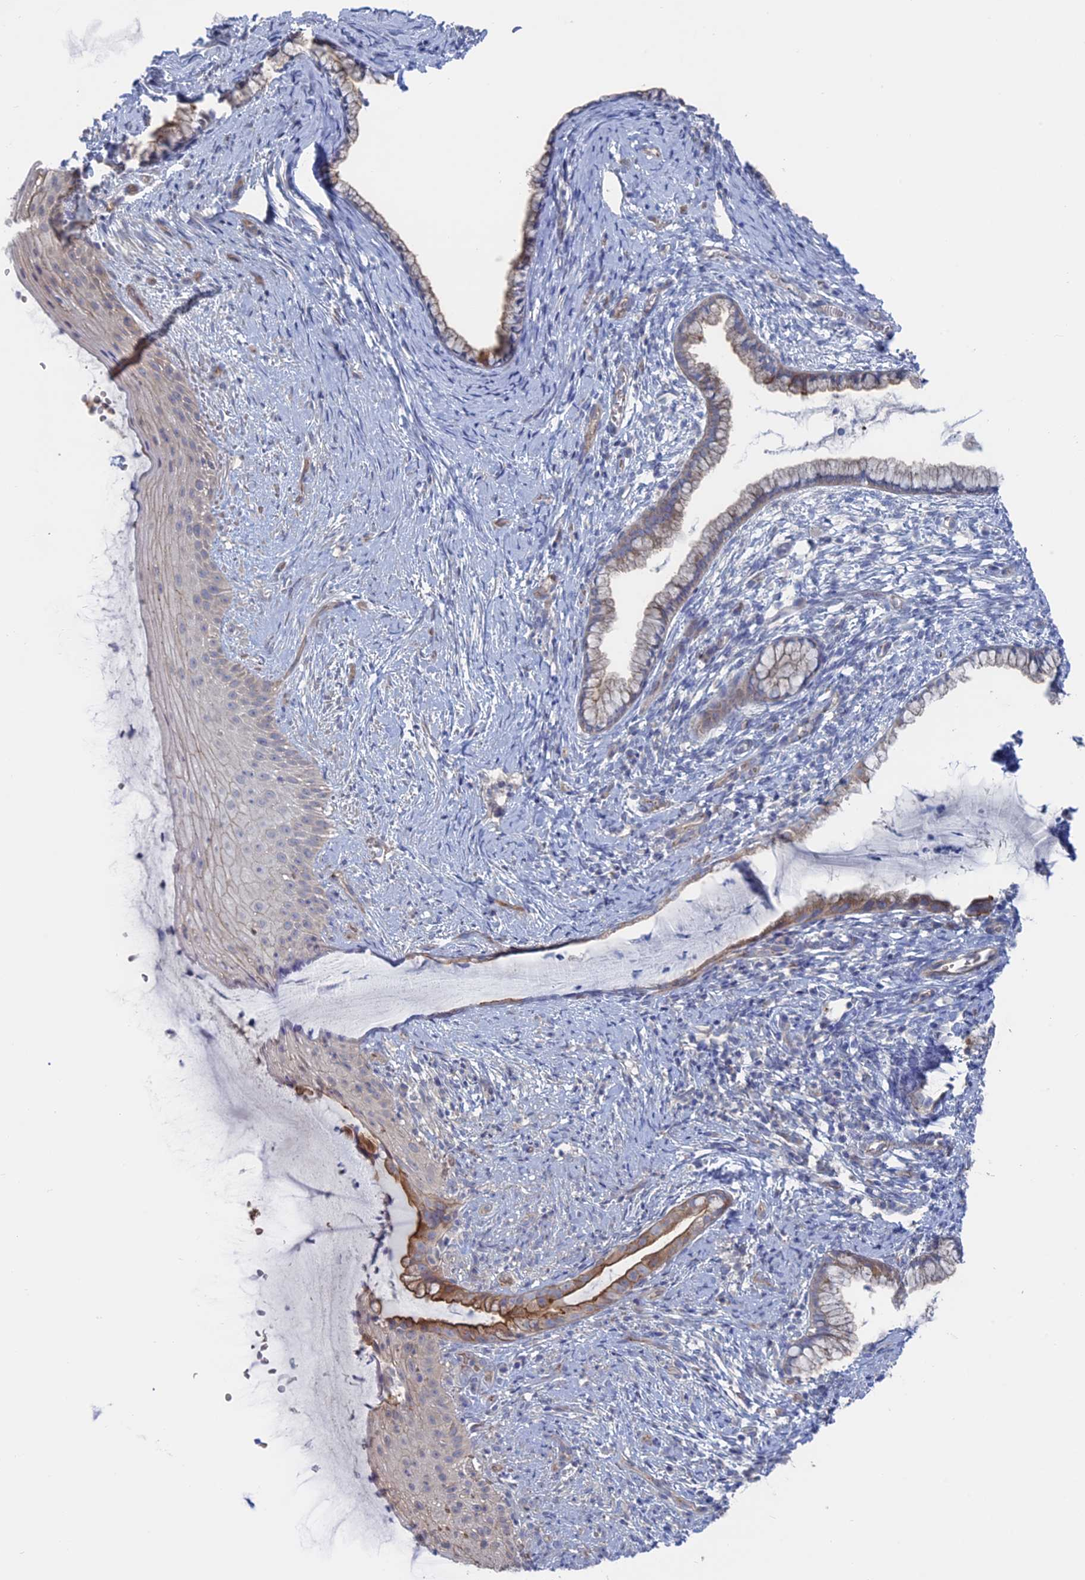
{"staining": {"intensity": "moderate", "quantity": "25%-75%", "location": "cytoplasmic/membranous"}, "tissue": "cervix", "cell_type": "Glandular cells", "image_type": "normal", "snomed": [{"axis": "morphology", "description": "Normal tissue, NOS"}, {"axis": "topography", "description": "Cervix"}], "caption": "This micrograph displays benign cervix stained with immunohistochemistry to label a protein in brown. The cytoplasmic/membranous of glandular cells show moderate positivity for the protein. Nuclei are counter-stained blue.", "gene": "TBC1D30", "patient": {"sex": "female", "age": 36}}